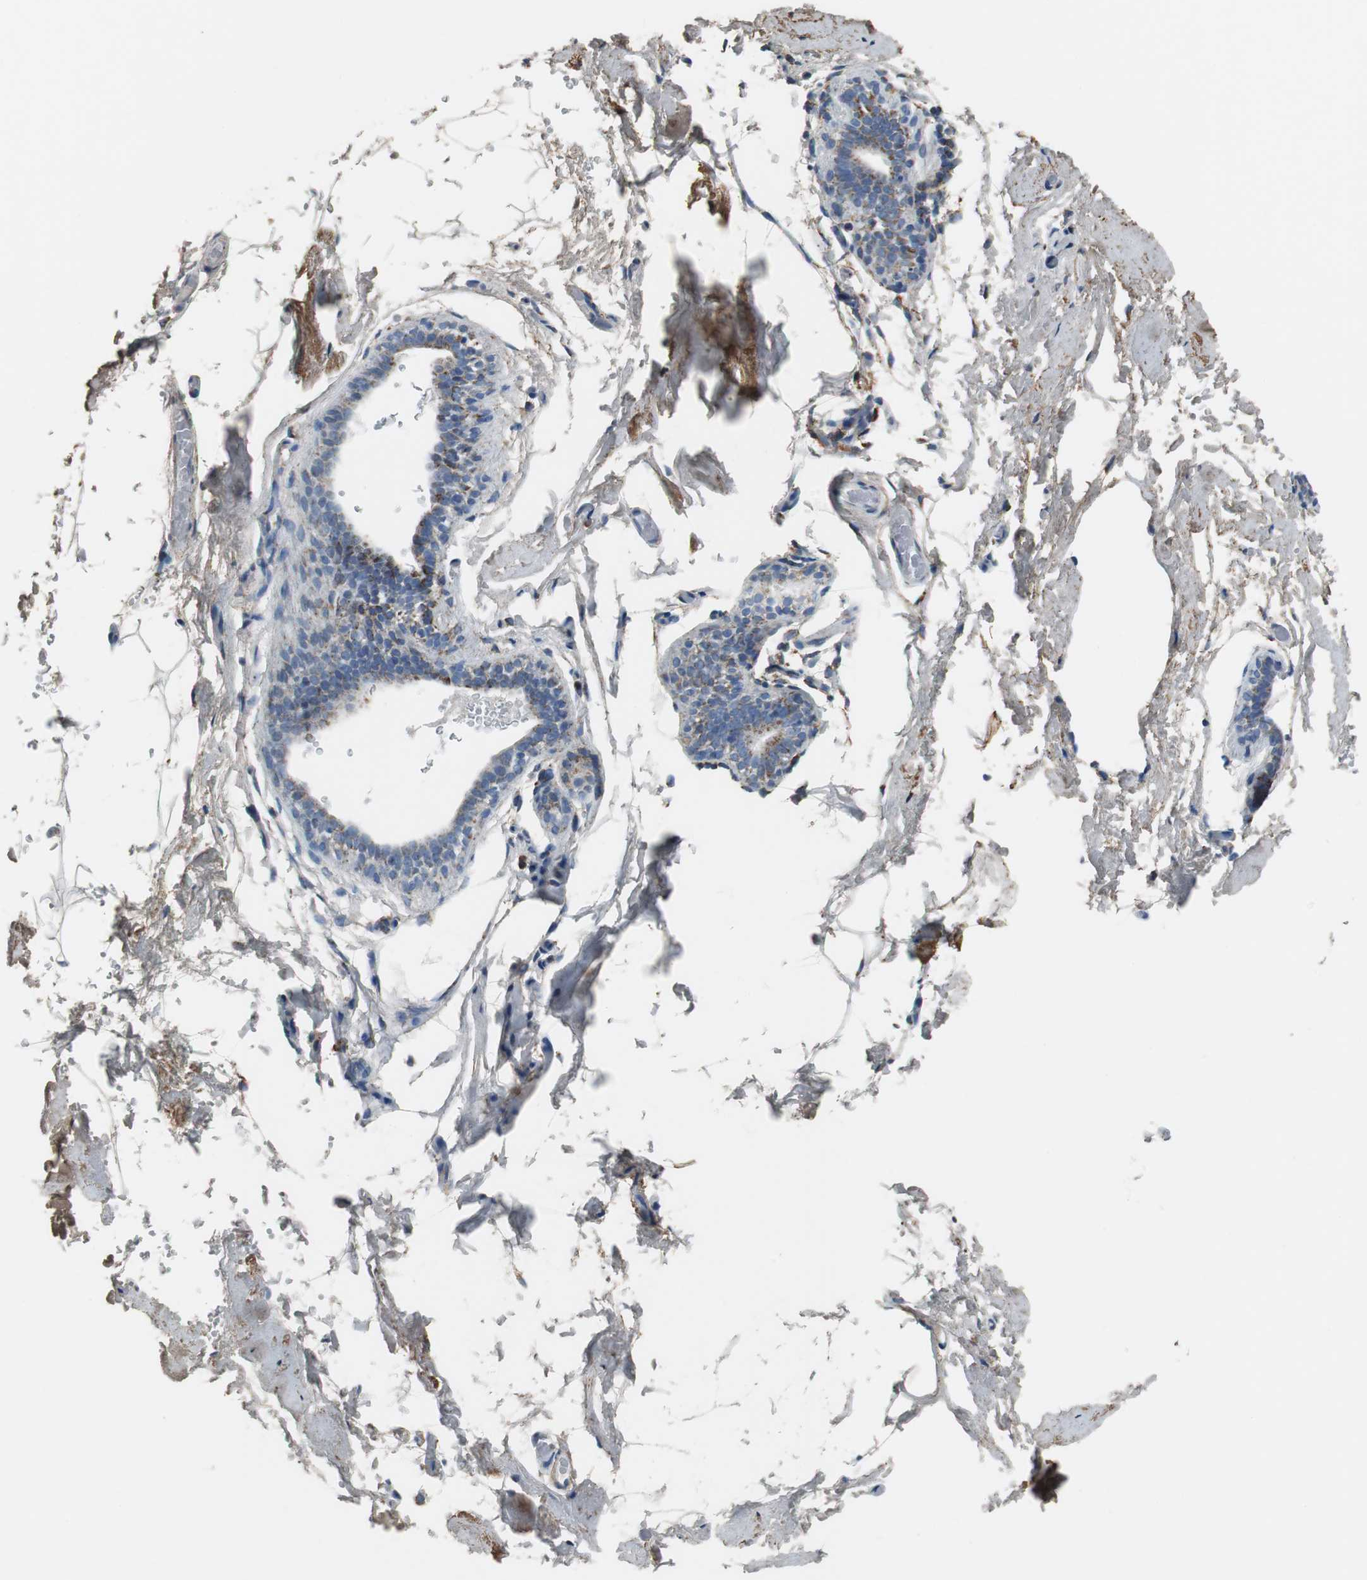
{"staining": {"intensity": "strong", "quantity": ">75%", "location": "cytoplasmic/membranous"}, "tissue": "breast", "cell_type": "Glandular cells", "image_type": "normal", "snomed": [{"axis": "morphology", "description": "Normal tissue, NOS"}, {"axis": "topography", "description": "Breast"}, {"axis": "topography", "description": "Soft tissue"}], "caption": "Immunohistochemical staining of benign human breast displays strong cytoplasmic/membranous protein positivity in approximately >75% of glandular cells.", "gene": "C1QTNF7", "patient": {"sex": "female", "age": 75}}